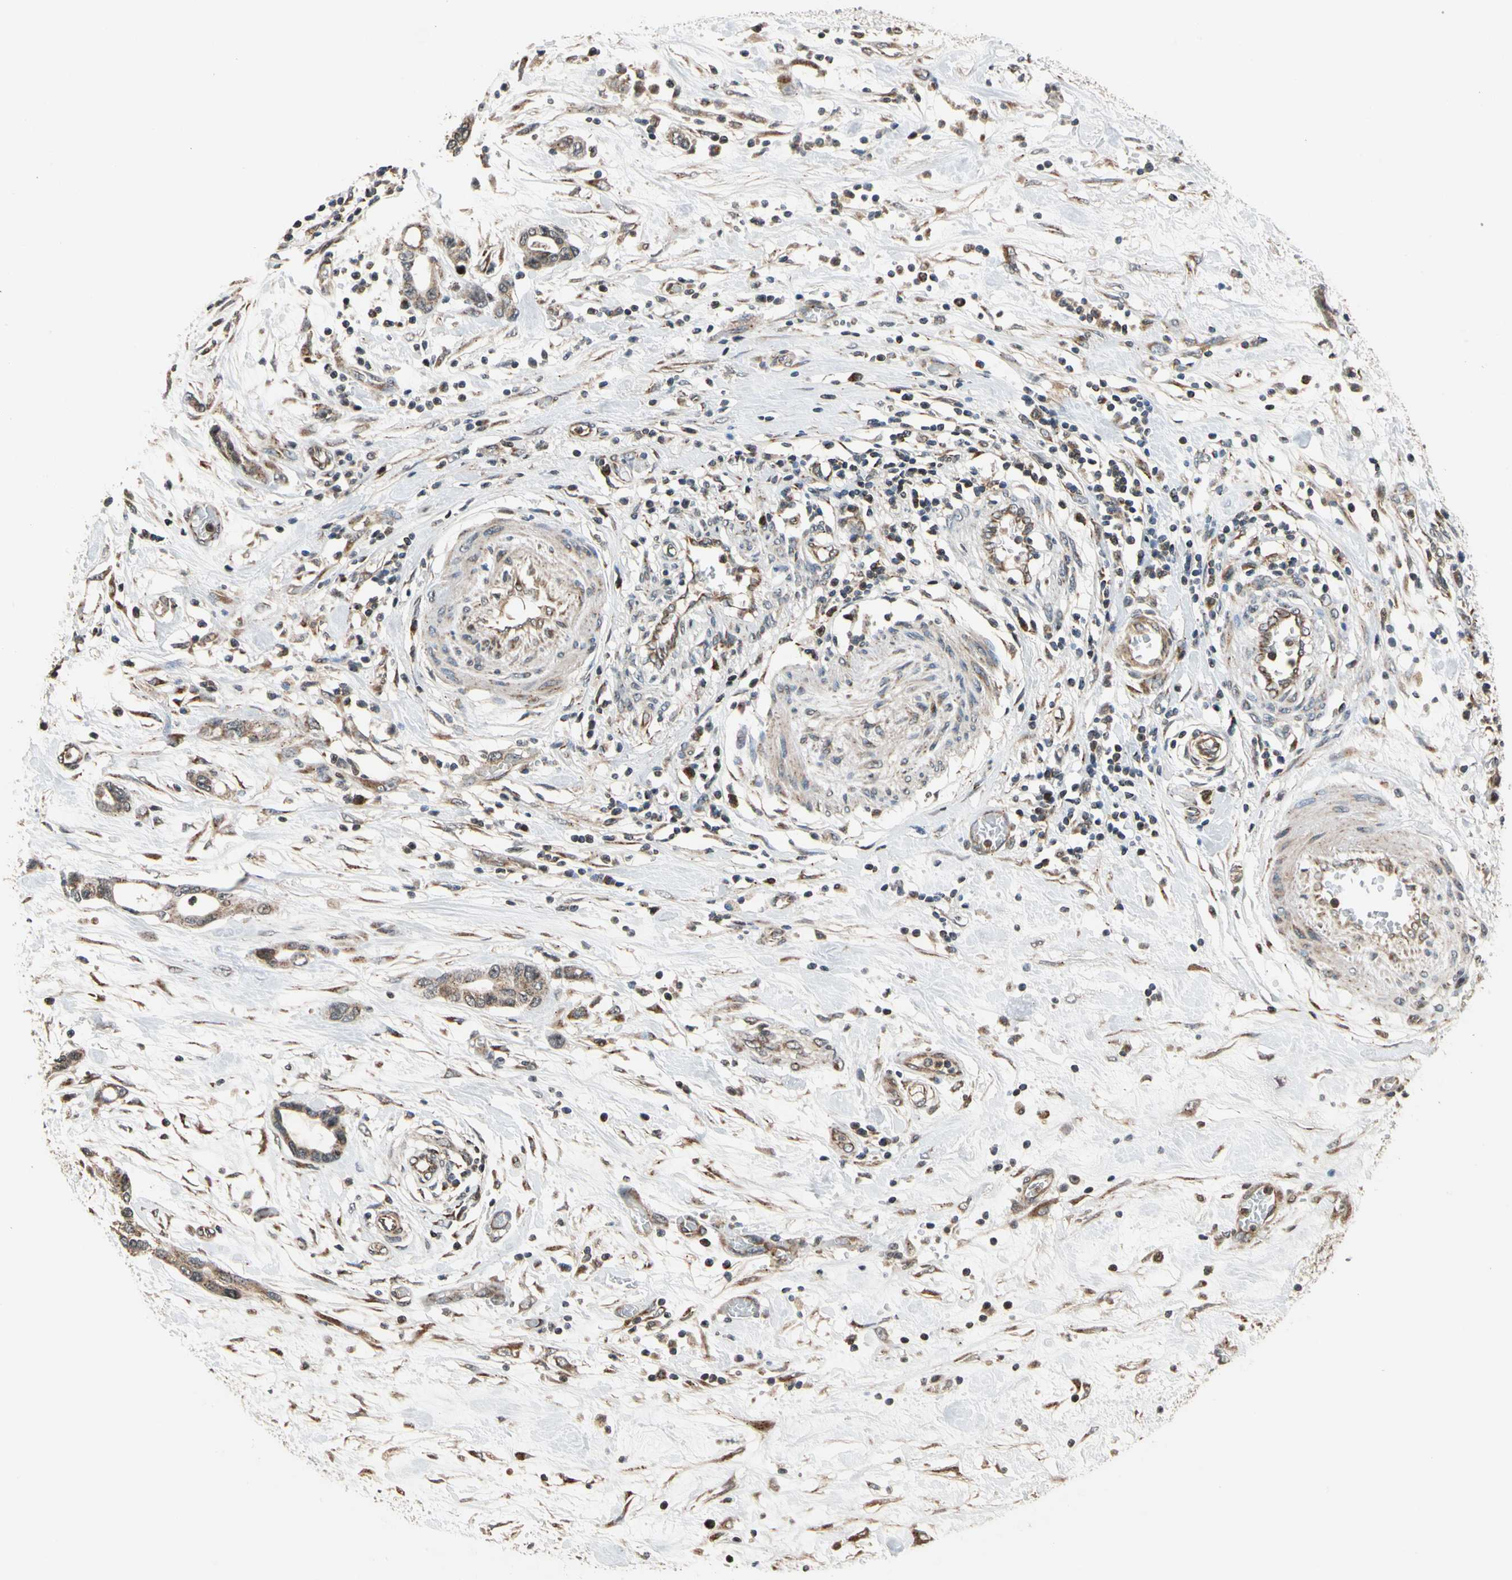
{"staining": {"intensity": "weak", "quantity": "25%-75%", "location": "cytoplasmic/membranous"}, "tissue": "pancreatic cancer", "cell_type": "Tumor cells", "image_type": "cancer", "snomed": [{"axis": "morphology", "description": "Adenocarcinoma, NOS"}, {"axis": "topography", "description": "Pancreas"}], "caption": "IHC (DAB (3,3'-diaminobenzidine)) staining of human pancreatic cancer (adenocarcinoma) reveals weak cytoplasmic/membranous protein positivity in about 25%-75% of tumor cells. (Brightfield microscopy of DAB IHC at high magnification).", "gene": "IP6K2", "patient": {"sex": "female", "age": 57}}